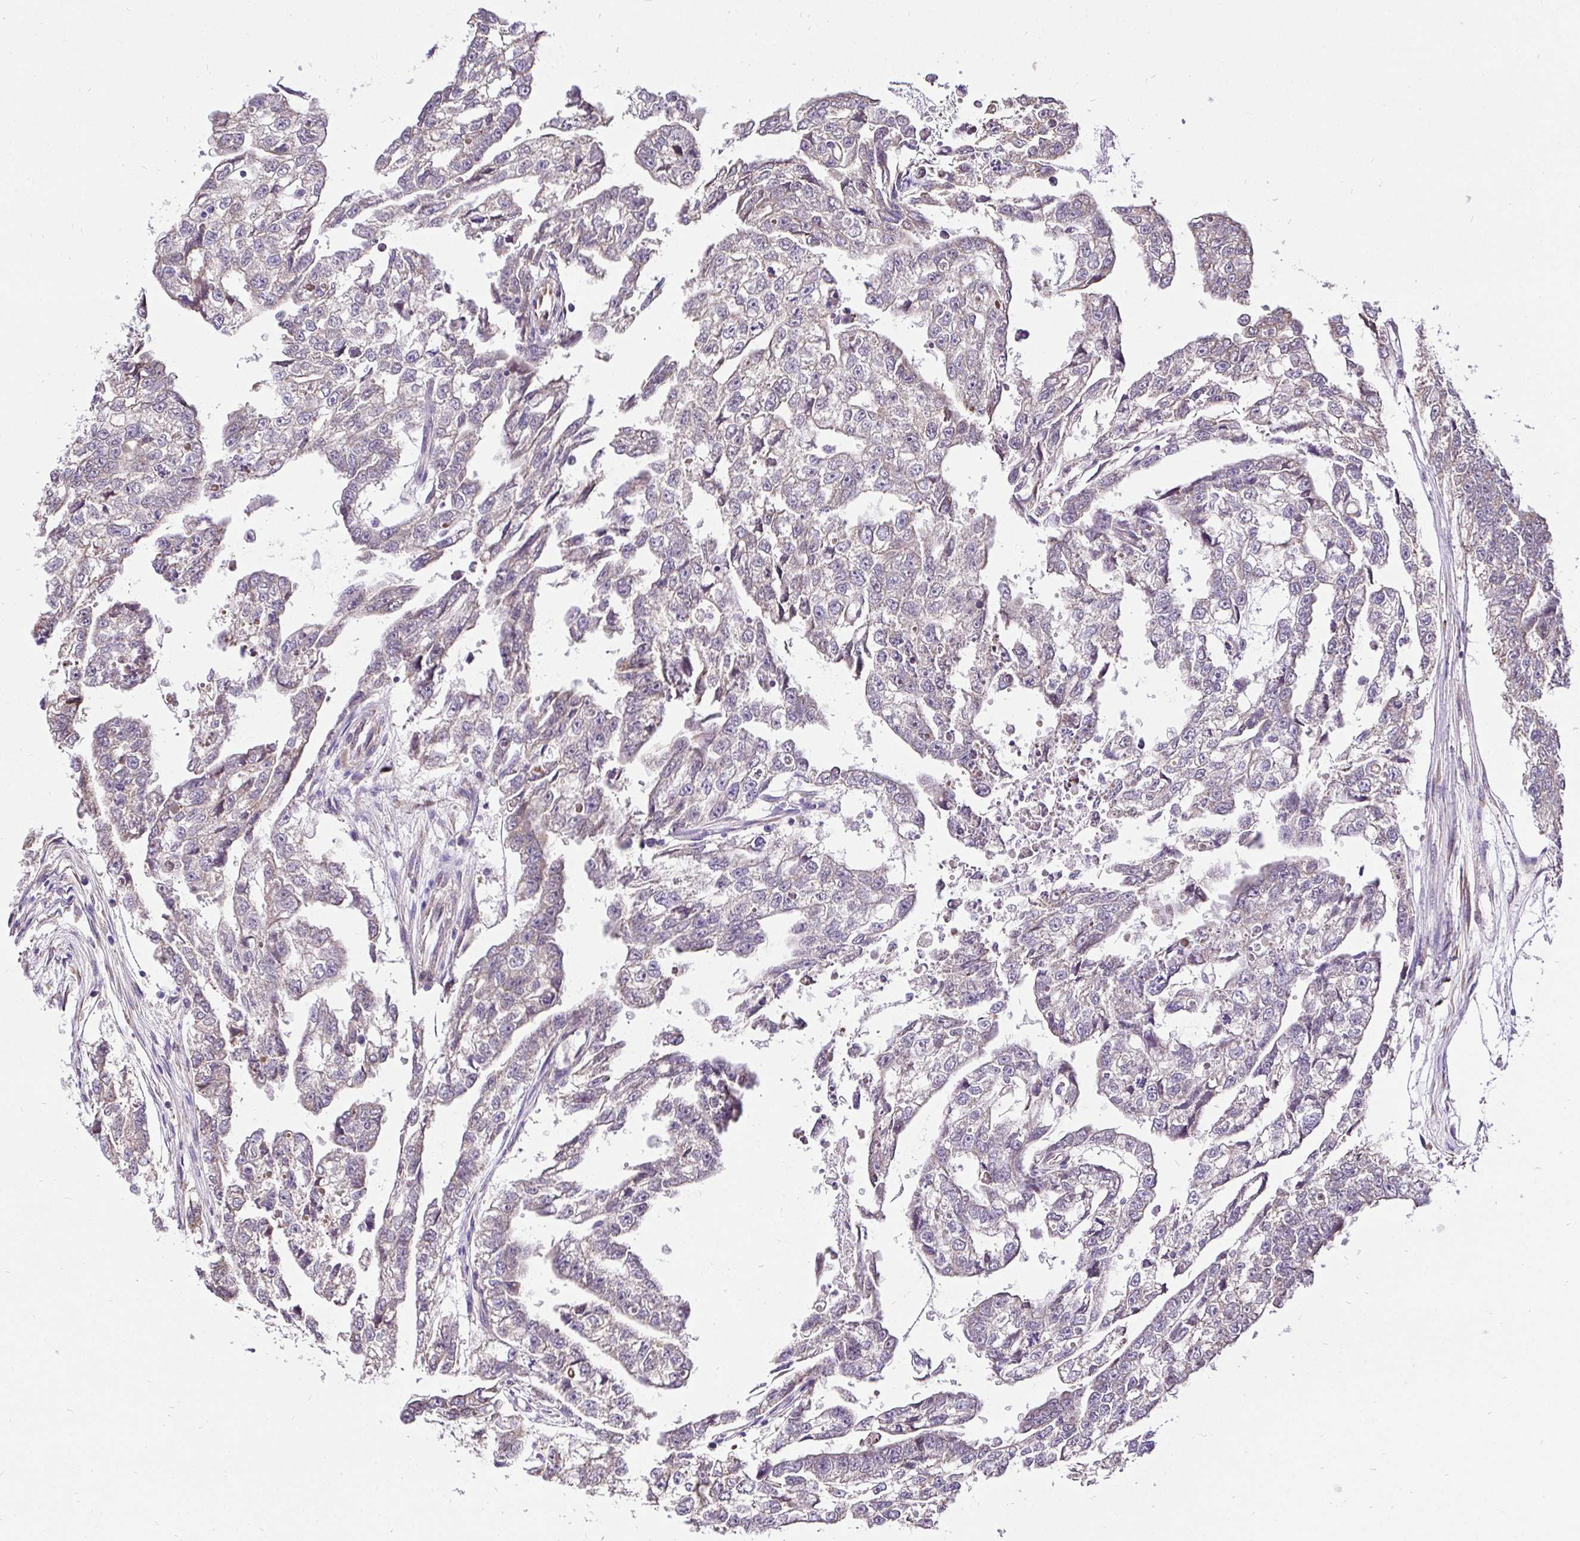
{"staining": {"intensity": "negative", "quantity": "none", "location": "none"}, "tissue": "testis cancer", "cell_type": "Tumor cells", "image_type": "cancer", "snomed": [{"axis": "morphology", "description": "Carcinoma, Embryonal, NOS"}, {"axis": "morphology", "description": "Teratoma, malignant, NOS"}, {"axis": "topography", "description": "Testis"}], "caption": "Immunohistochemistry (IHC) of testis teratoma (malignant) reveals no expression in tumor cells.", "gene": "CCDC122", "patient": {"sex": "male", "age": 44}}